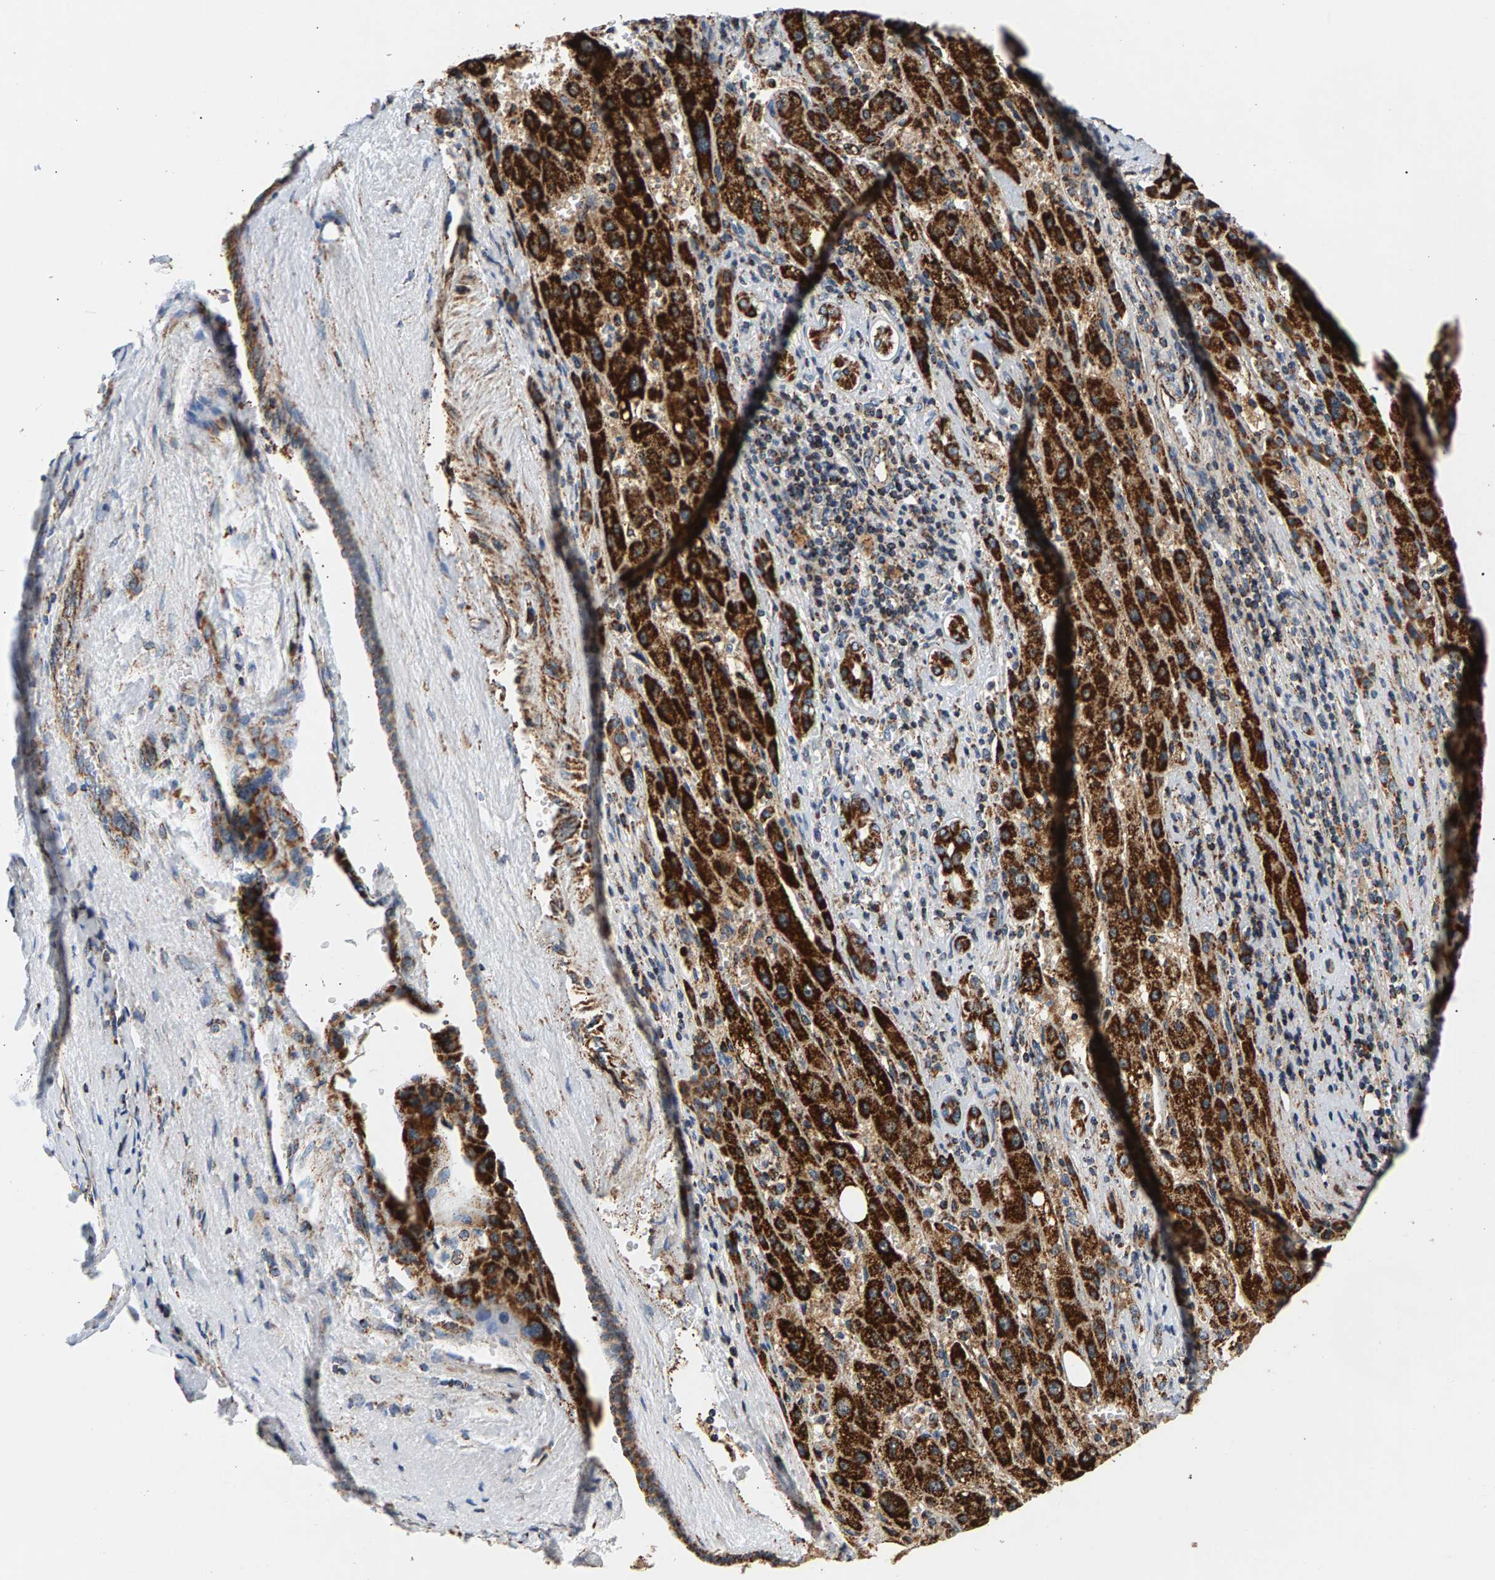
{"staining": {"intensity": "strong", "quantity": ">75%", "location": "cytoplasmic/membranous"}, "tissue": "liver cancer", "cell_type": "Tumor cells", "image_type": "cancer", "snomed": [{"axis": "morphology", "description": "Carcinoma, Hepatocellular, NOS"}, {"axis": "topography", "description": "Liver"}], "caption": "Protein analysis of liver cancer tissue displays strong cytoplasmic/membranous expression in approximately >75% of tumor cells.", "gene": "PDE1A", "patient": {"sex": "female", "age": 73}}